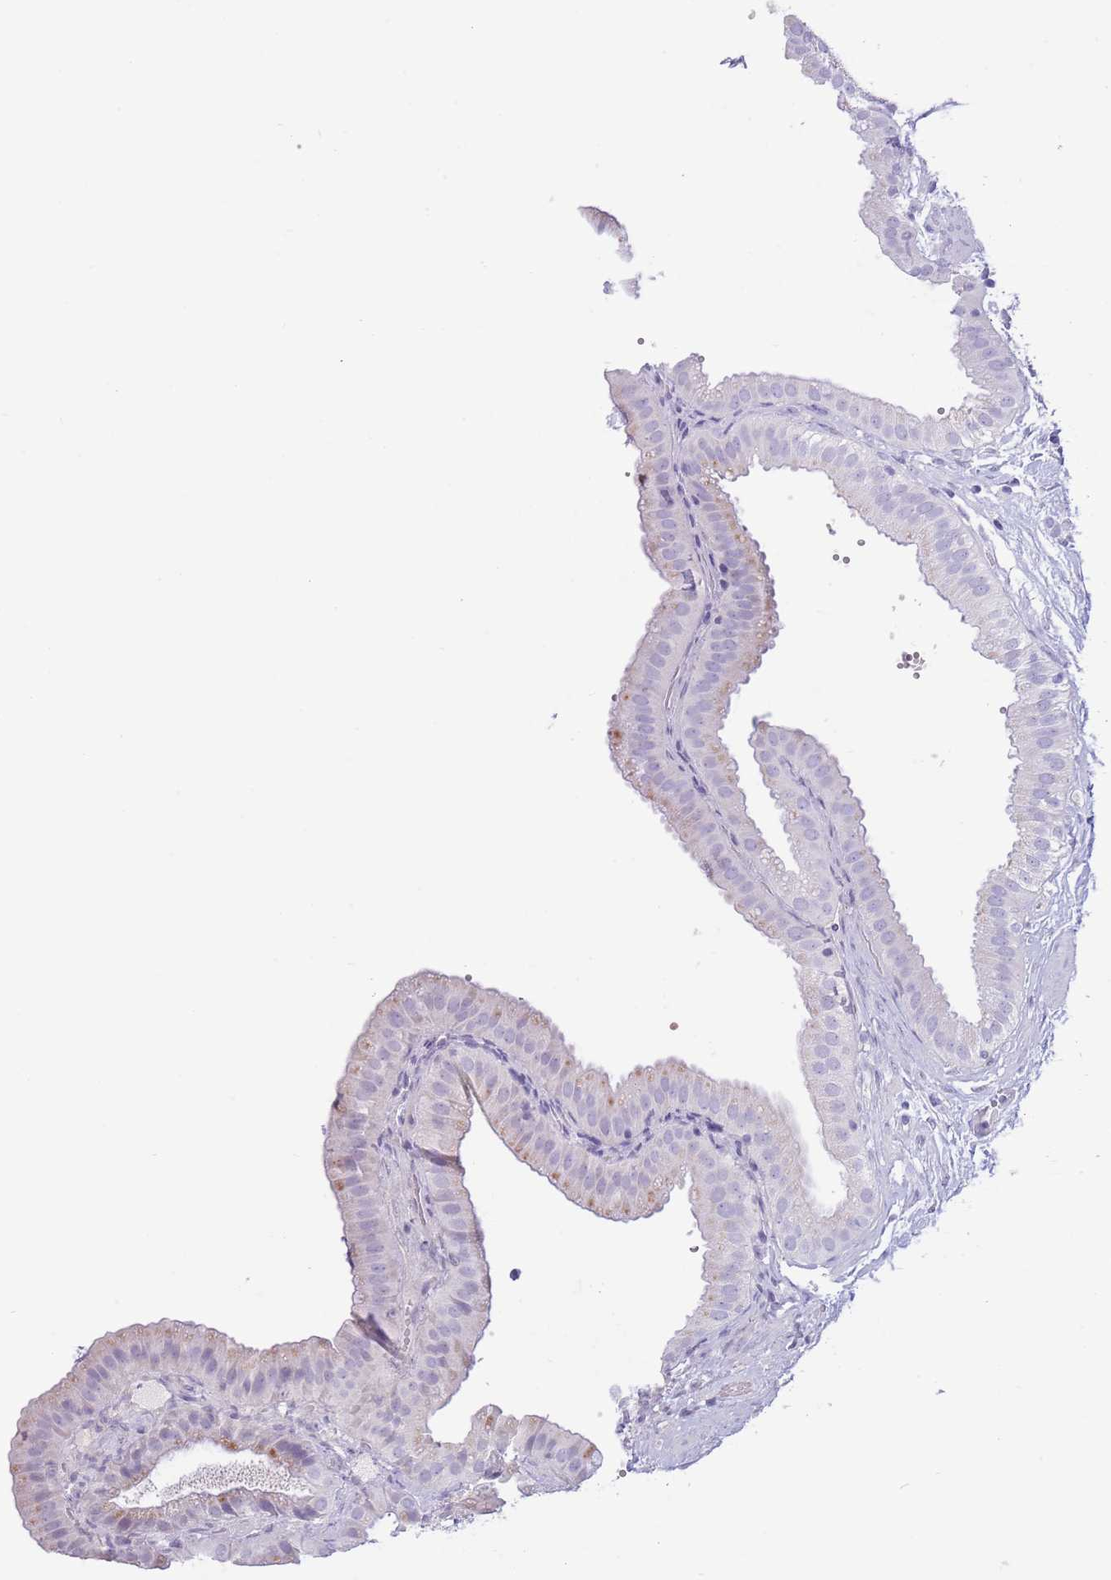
{"staining": {"intensity": "weak", "quantity": "<25%", "location": "cytoplasmic/membranous"}, "tissue": "gallbladder", "cell_type": "Glandular cells", "image_type": "normal", "snomed": [{"axis": "morphology", "description": "Normal tissue, NOS"}, {"axis": "topography", "description": "Gallbladder"}], "caption": "Histopathology image shows no protein staining in glandular cells of unremarkable gallbladder.", "gene": "TOX2", "patient": {"sex": "female", "age": 61}}